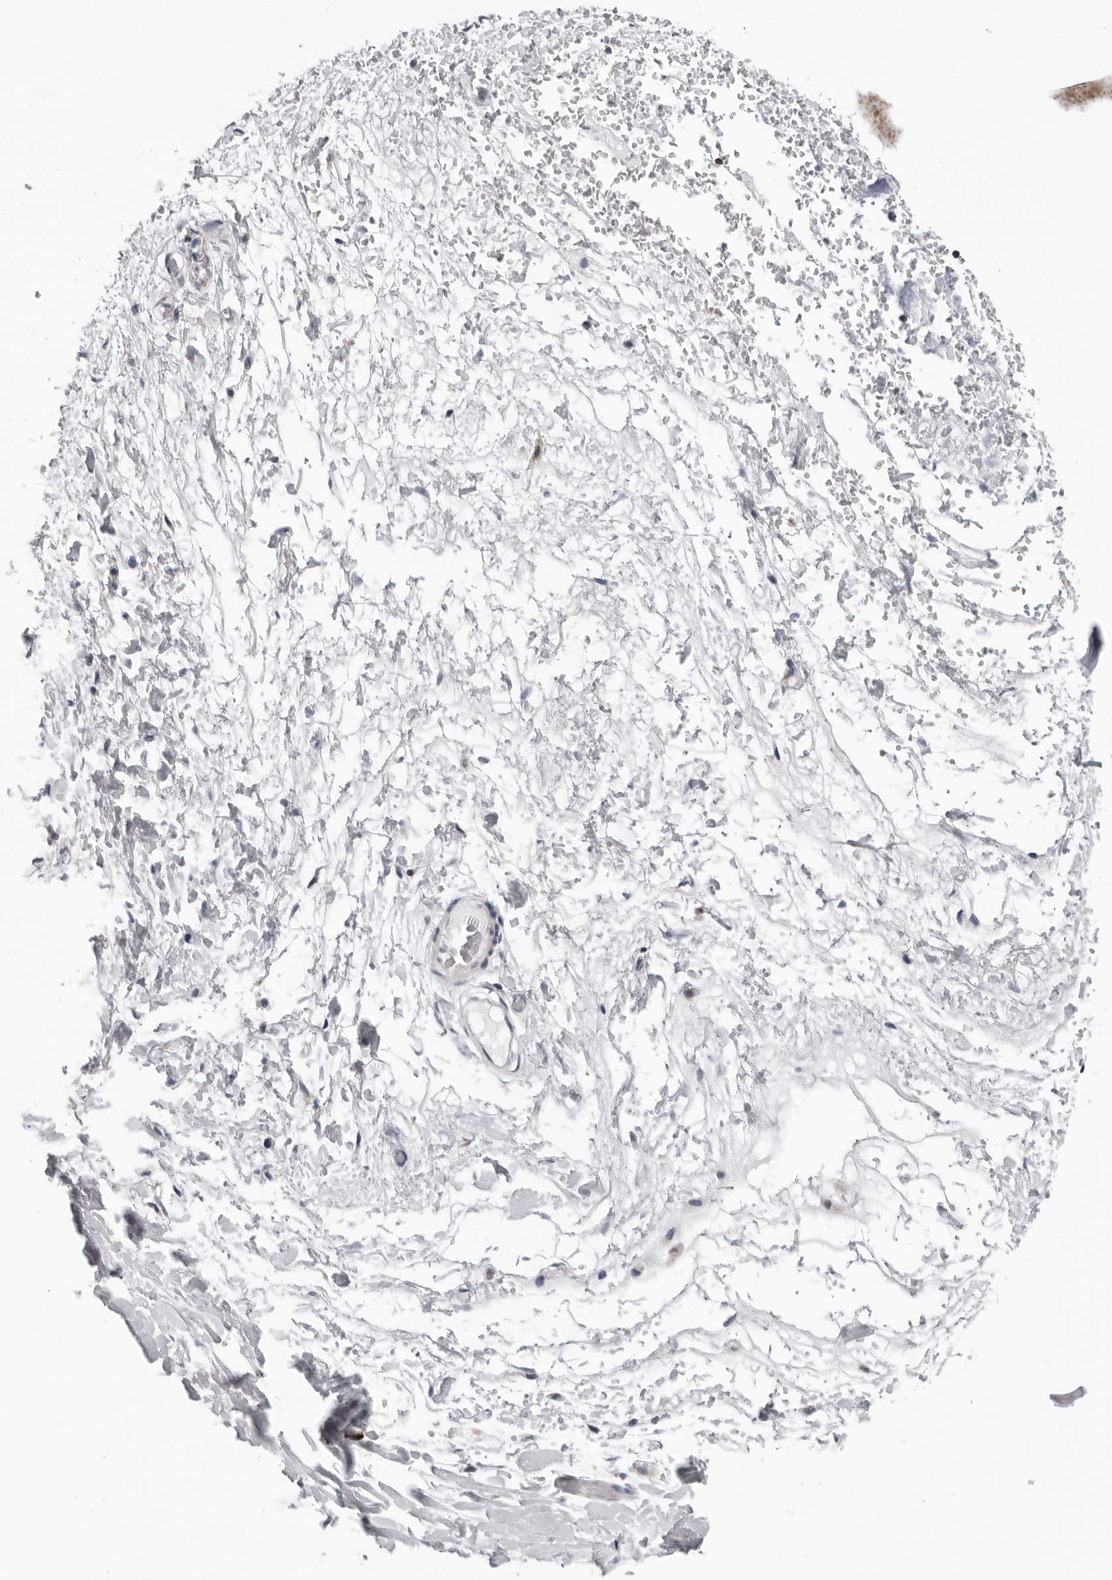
{"staining": {"intensity": "negative", "quantity": "none", "location": "none"}, "tissue": "adipose tissue", "cell_type": "Adipocytes", "image_type": "normal", "snomed": [{"axis": "morphology", "description": "Normal tissue, NOS"}, {"axis": "morphology", "description": "Adenocarcinoma, NOS"}, {"axis": "topography", "description": "Esophagus"}], "caption": "DAB immunohistochemical staining of normal human adipose tissue displays no significant staining in adipocytes.", "gene": "CPT2", "patient": {"sex": "male", "age": 62}}